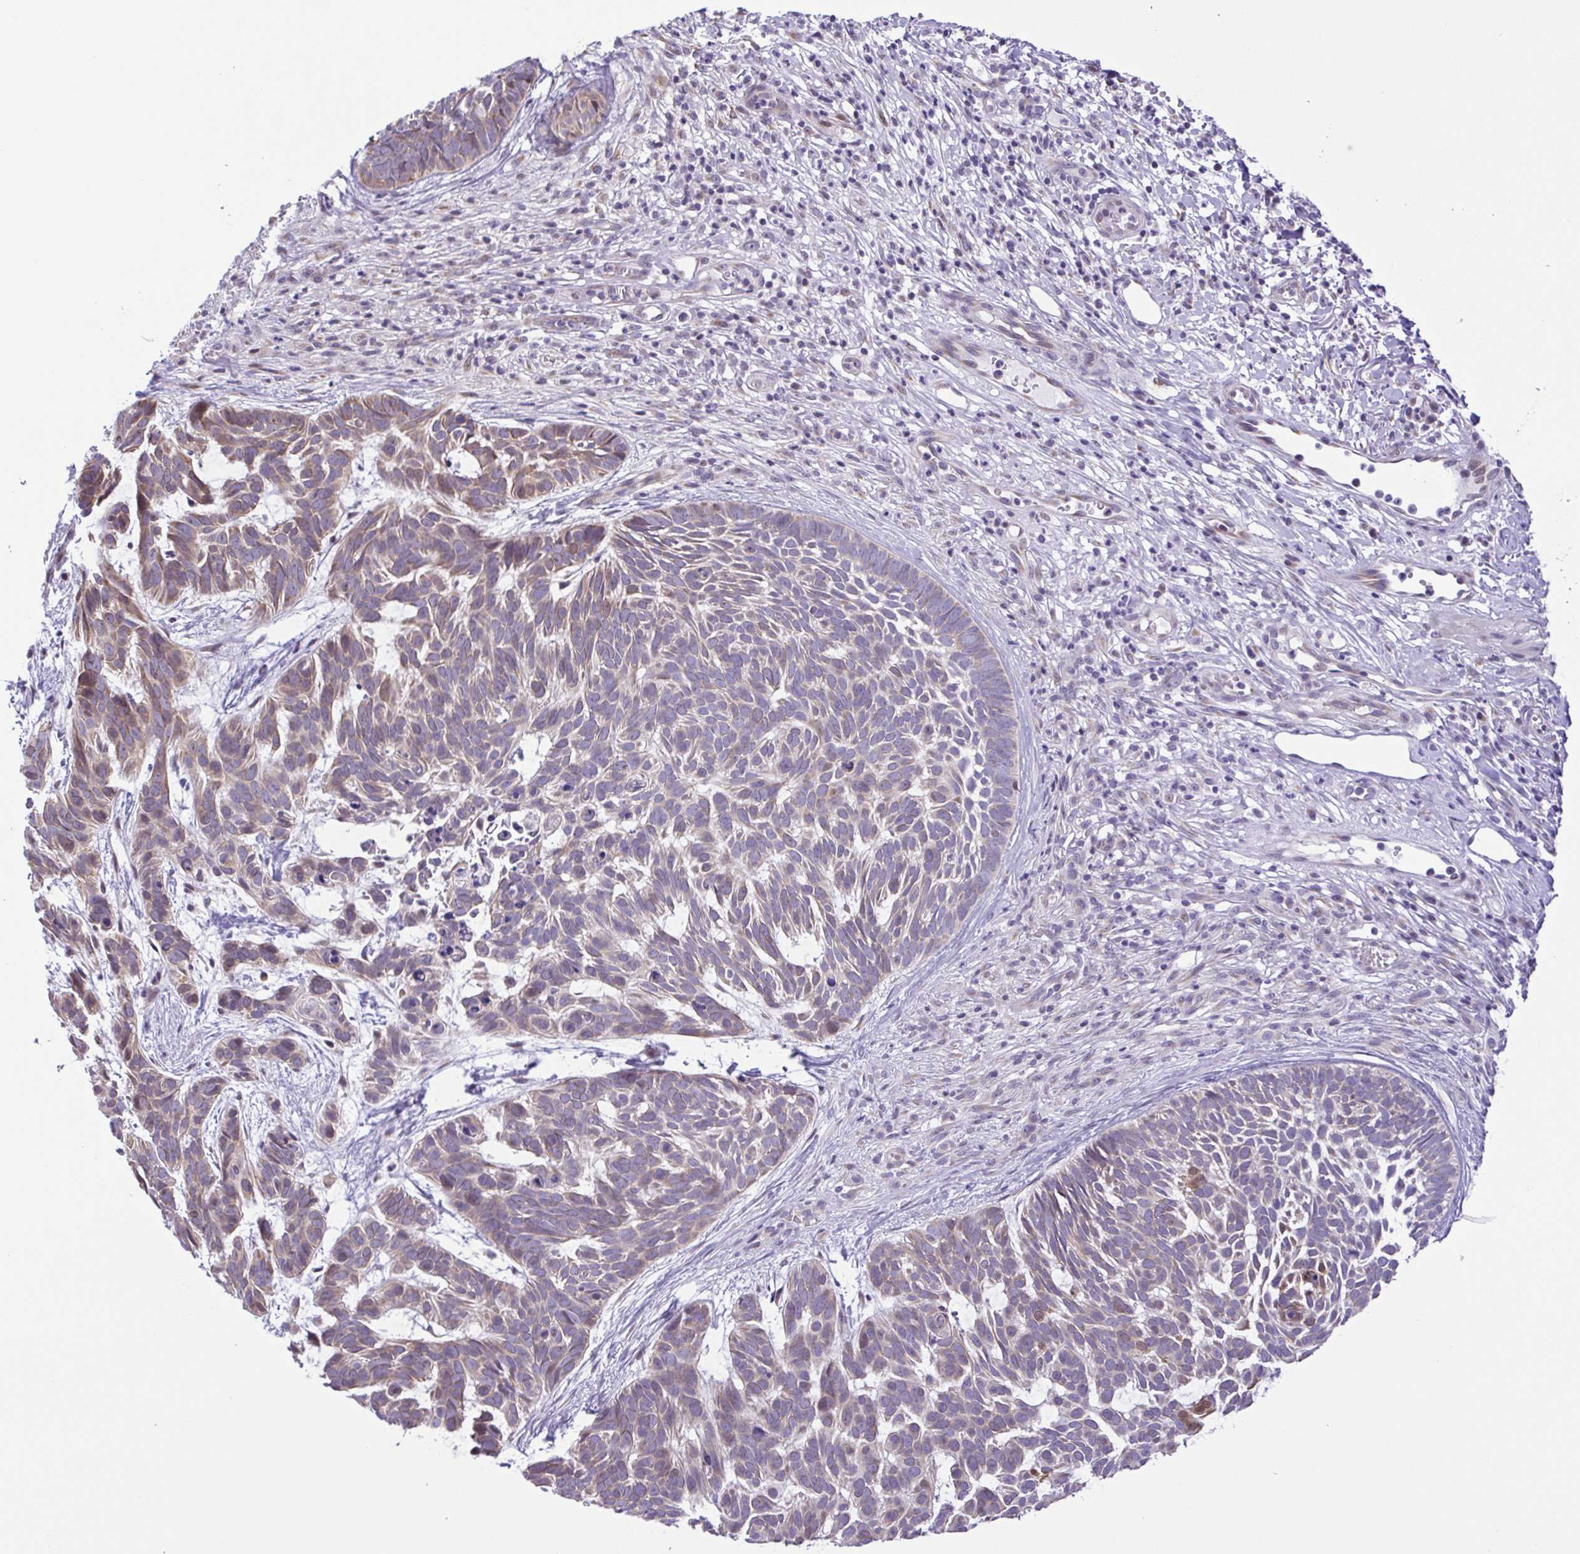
{"staining": {"intensity": "weak", "quantity": "25%-75%", "location": "cytoplasmic/membranous,nuclear"}, "tissue": "skin cancer", "cell_type": "Tumor cells", "image_type": "cancer", "snomed": [{"axis": "morphology", "description": "Basal cell carcinoma"}, {"axis": "topography", "description": "Skin"}], "caption": "Brown immunohistochemical staining in human skin cancer (basal cell carcinoma) reveals weak cytoplasmic/membranous and nuclear expression in approximately 25%-75% of tumor cells.", "gene": "TGM3", "patient": {"sex": "male", "age": 78}}